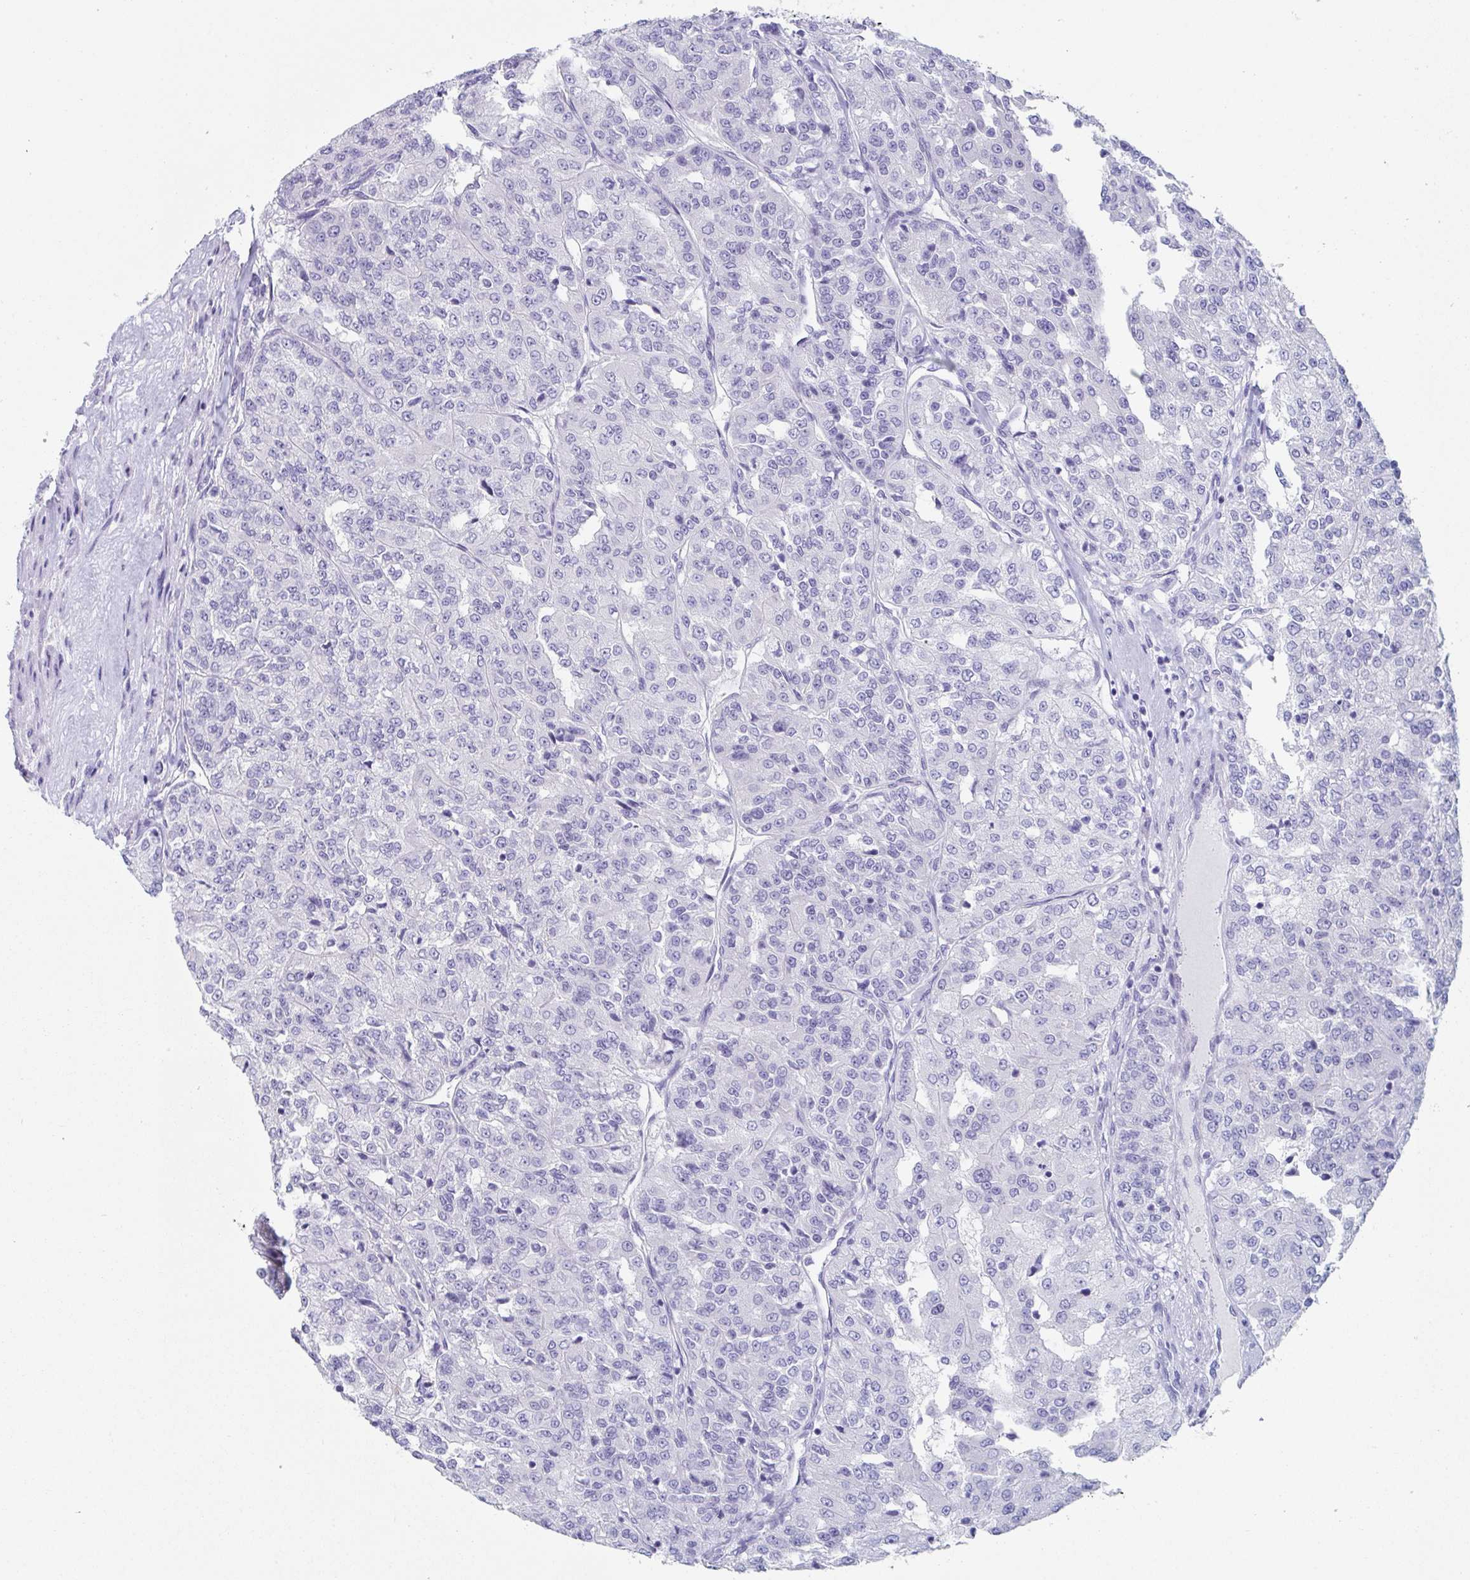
{"staining": {"intensity": "negative", "quantity": "none", "location": "none"}, "tissue": "renal cancer", "cell_type": "Tumor cells", "image_type": "cancer", "snomed": [{"axis": "morphology", "description": "Adenocarcinoma, NOS"}, {"axis": "topography", "description": "Kidney"}], "caption": "Tumor cells are negative for brown protein staining in renal adenocarcinoma. (Stains: DAB IHC with hematoxylin counter stain, Microscopy: brightfield microscopy at high magnification).", "gene": "ZPBP", "patient": {"sex": "female", "age": 63}}